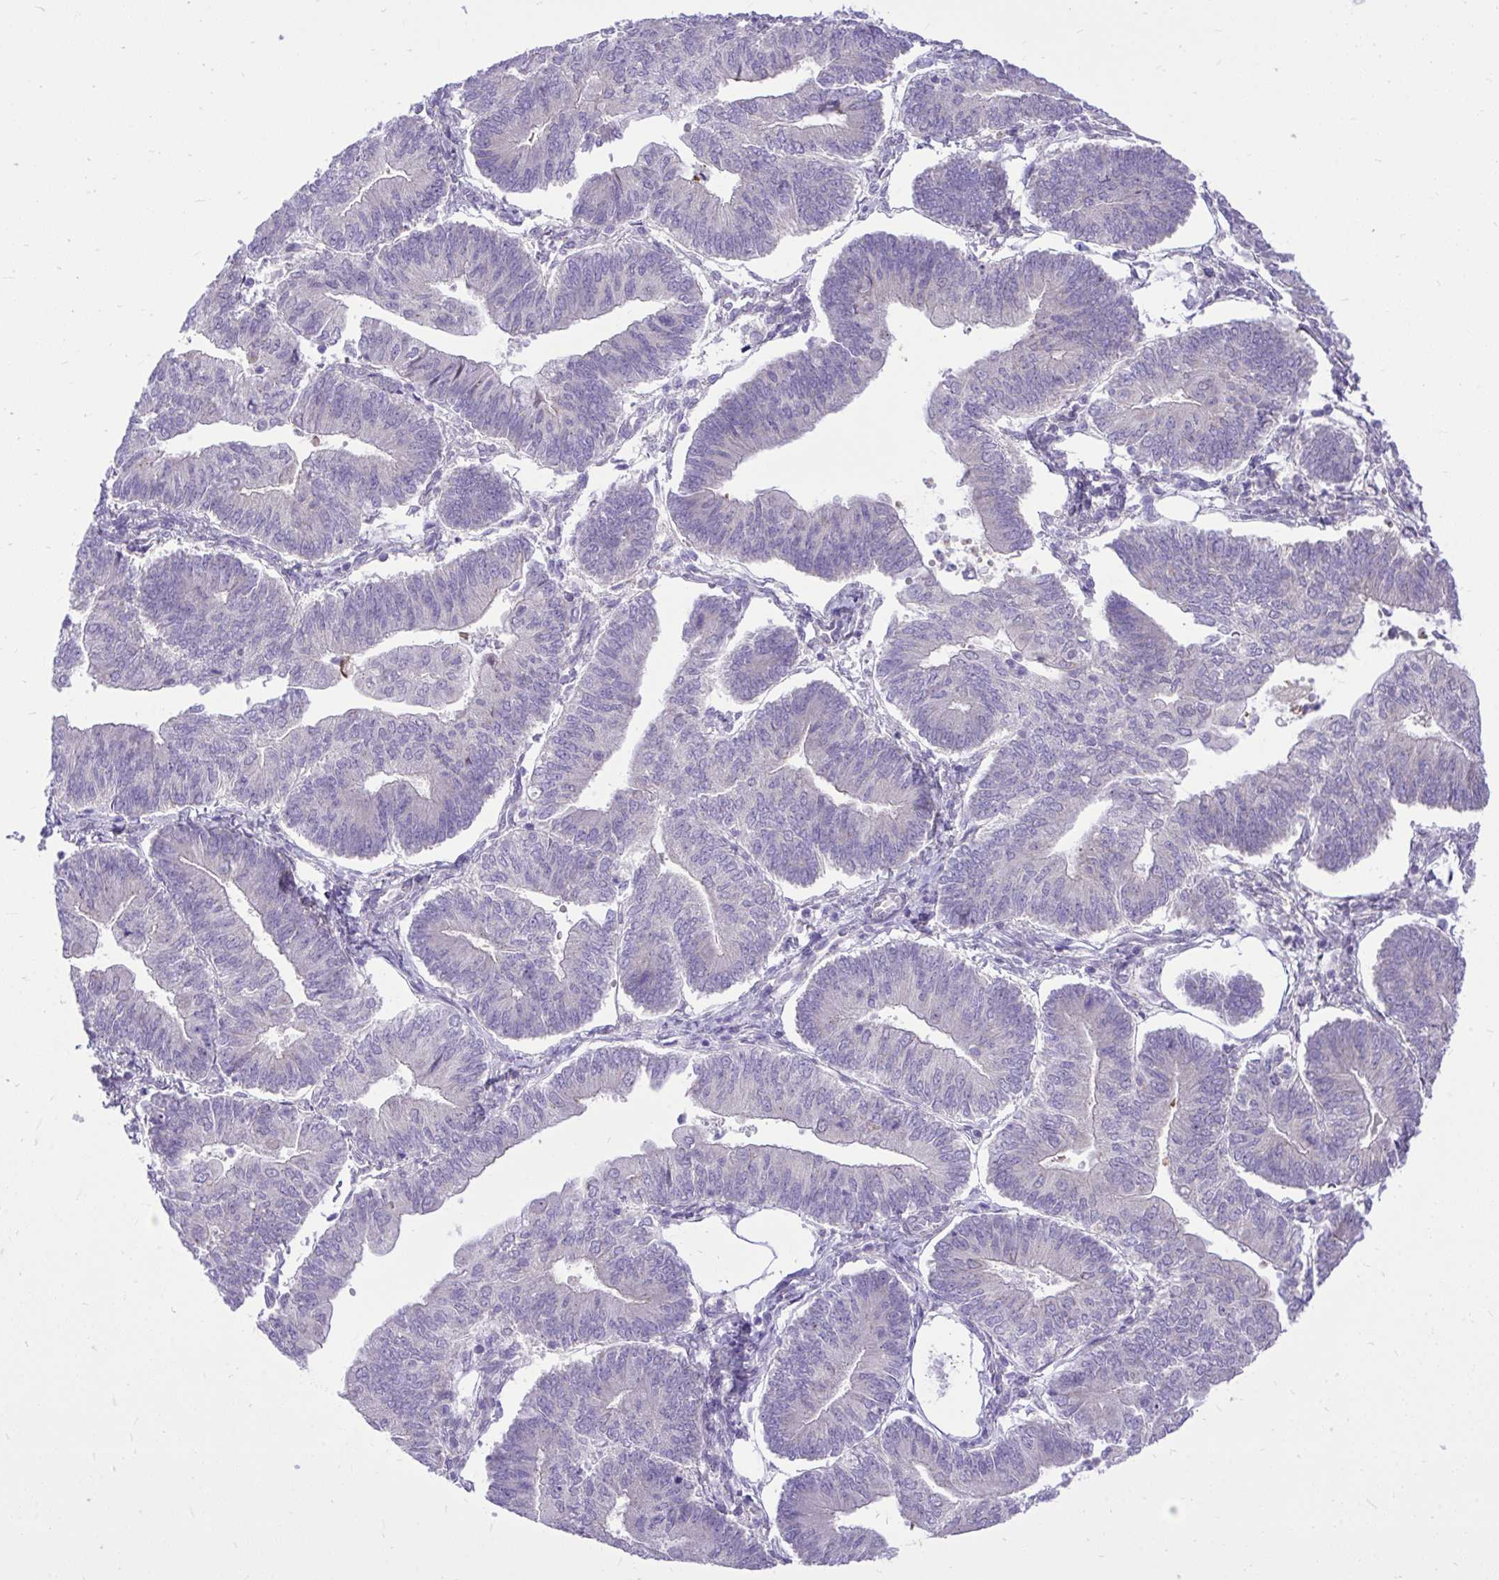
{"staining": {"intensity": "negative", "quantity": "none", "location": "none"}, "tissue": "endometrial cancer", "cell_type": "Tumor cells", "image_type": "cancer", "snomed": [{"axis": "morphology", "description": "Adenocarcinoma, NOS"}, {"axis": "topography", "description": "Endometrium"}], "caption": "The histopathology image shows no significant positivity in tumor cells of endometrial cancer (adenocarcinoma).", "gene": "CEACAM18", "patient": {"sex": "female", "age": 65}}